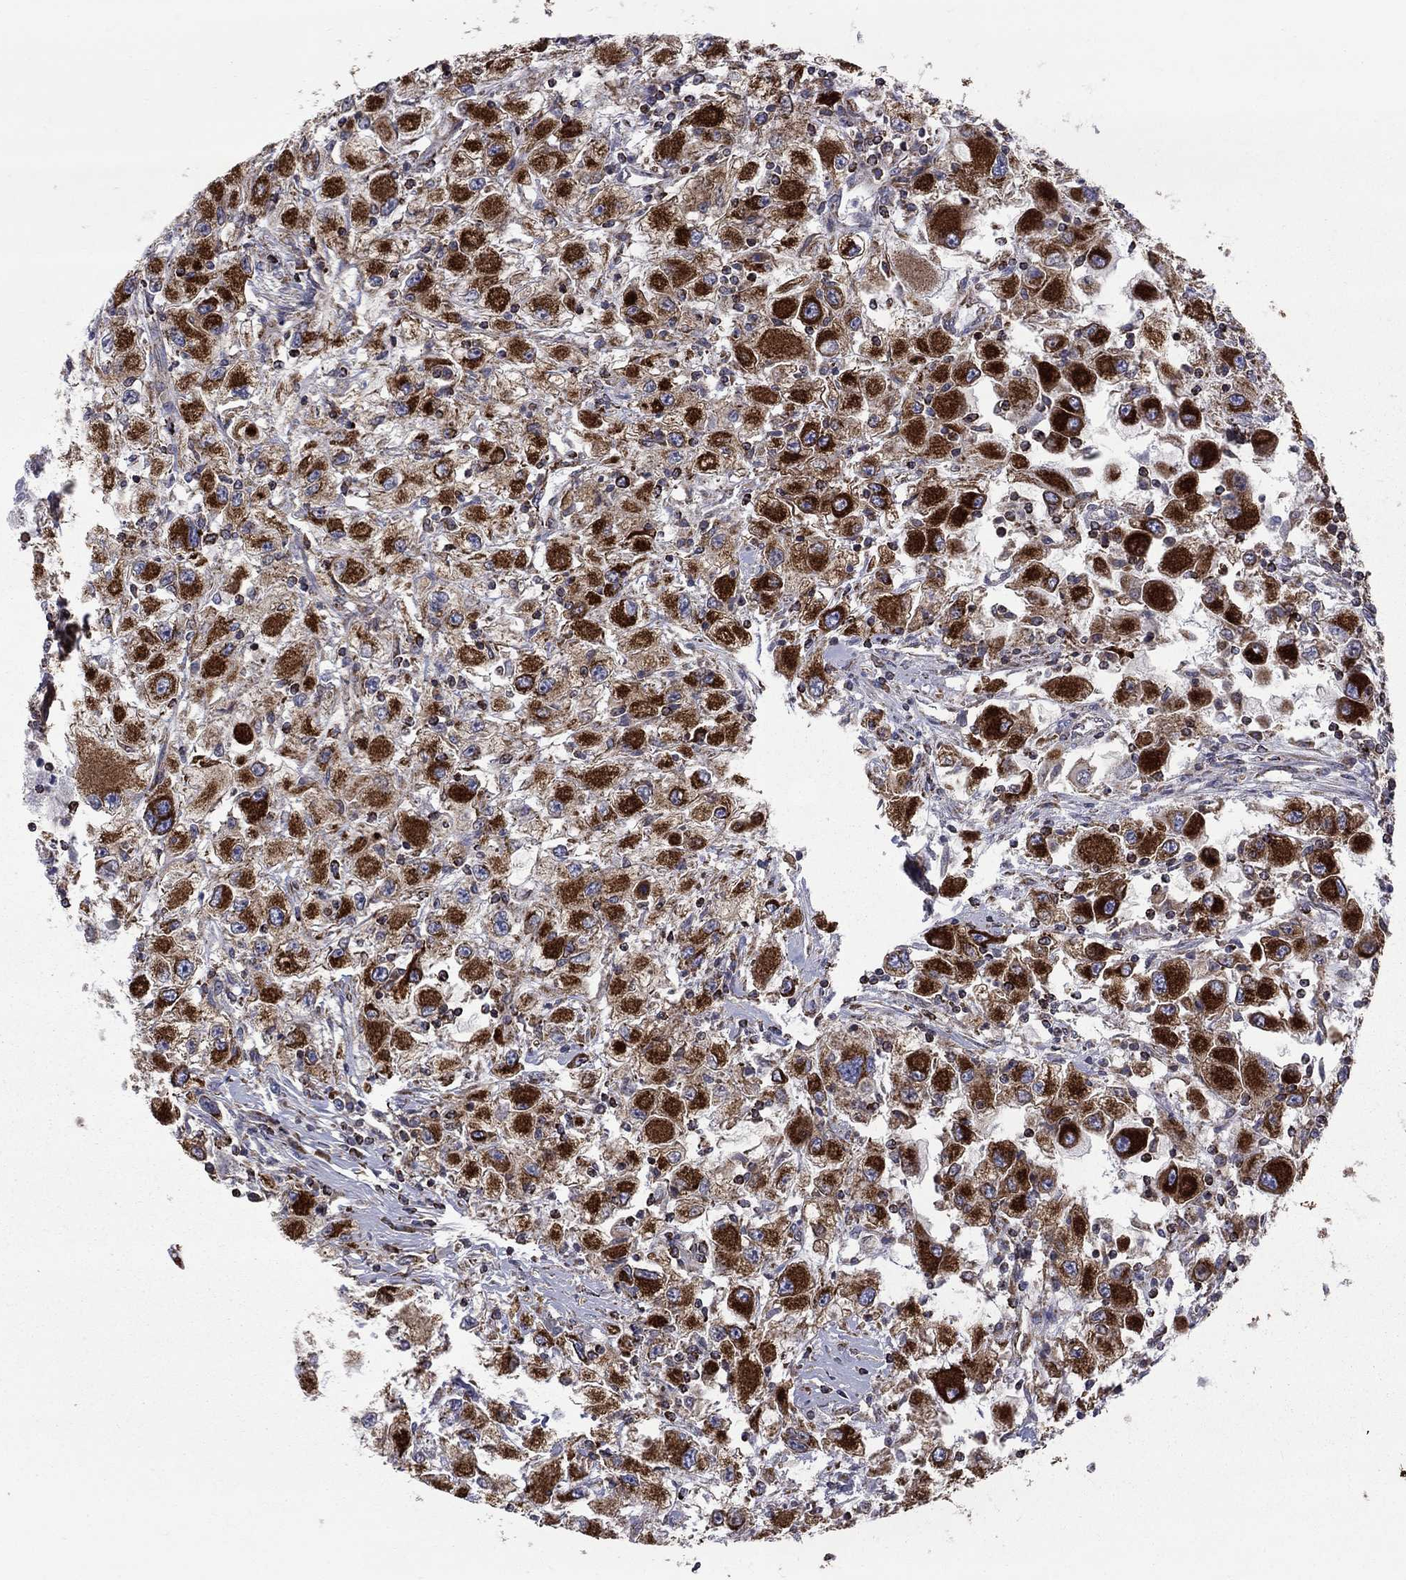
{"staining": {"intensity": "strong", "quantity": ">75%", "location": "cytoplasmic/membranous"}, "tissue": "renal cancer", "cell_type": "Tumor cells", "image_type": "cancer", "snomed": [{"axis": "morphology", "description": "Adenocarcinoma, NOS"}, {"axis": "topography", "description": "Kidney"}], "caption": "Strong cytoplasmic/membranous protein staining is seen in approximately >75% of tumor cells in renal cancer. (brown staining indicates protein expression, while blue staining denotes nuclei).", "gene": "CLPTM1", "patient": {"sex": "female", "age": 67}}